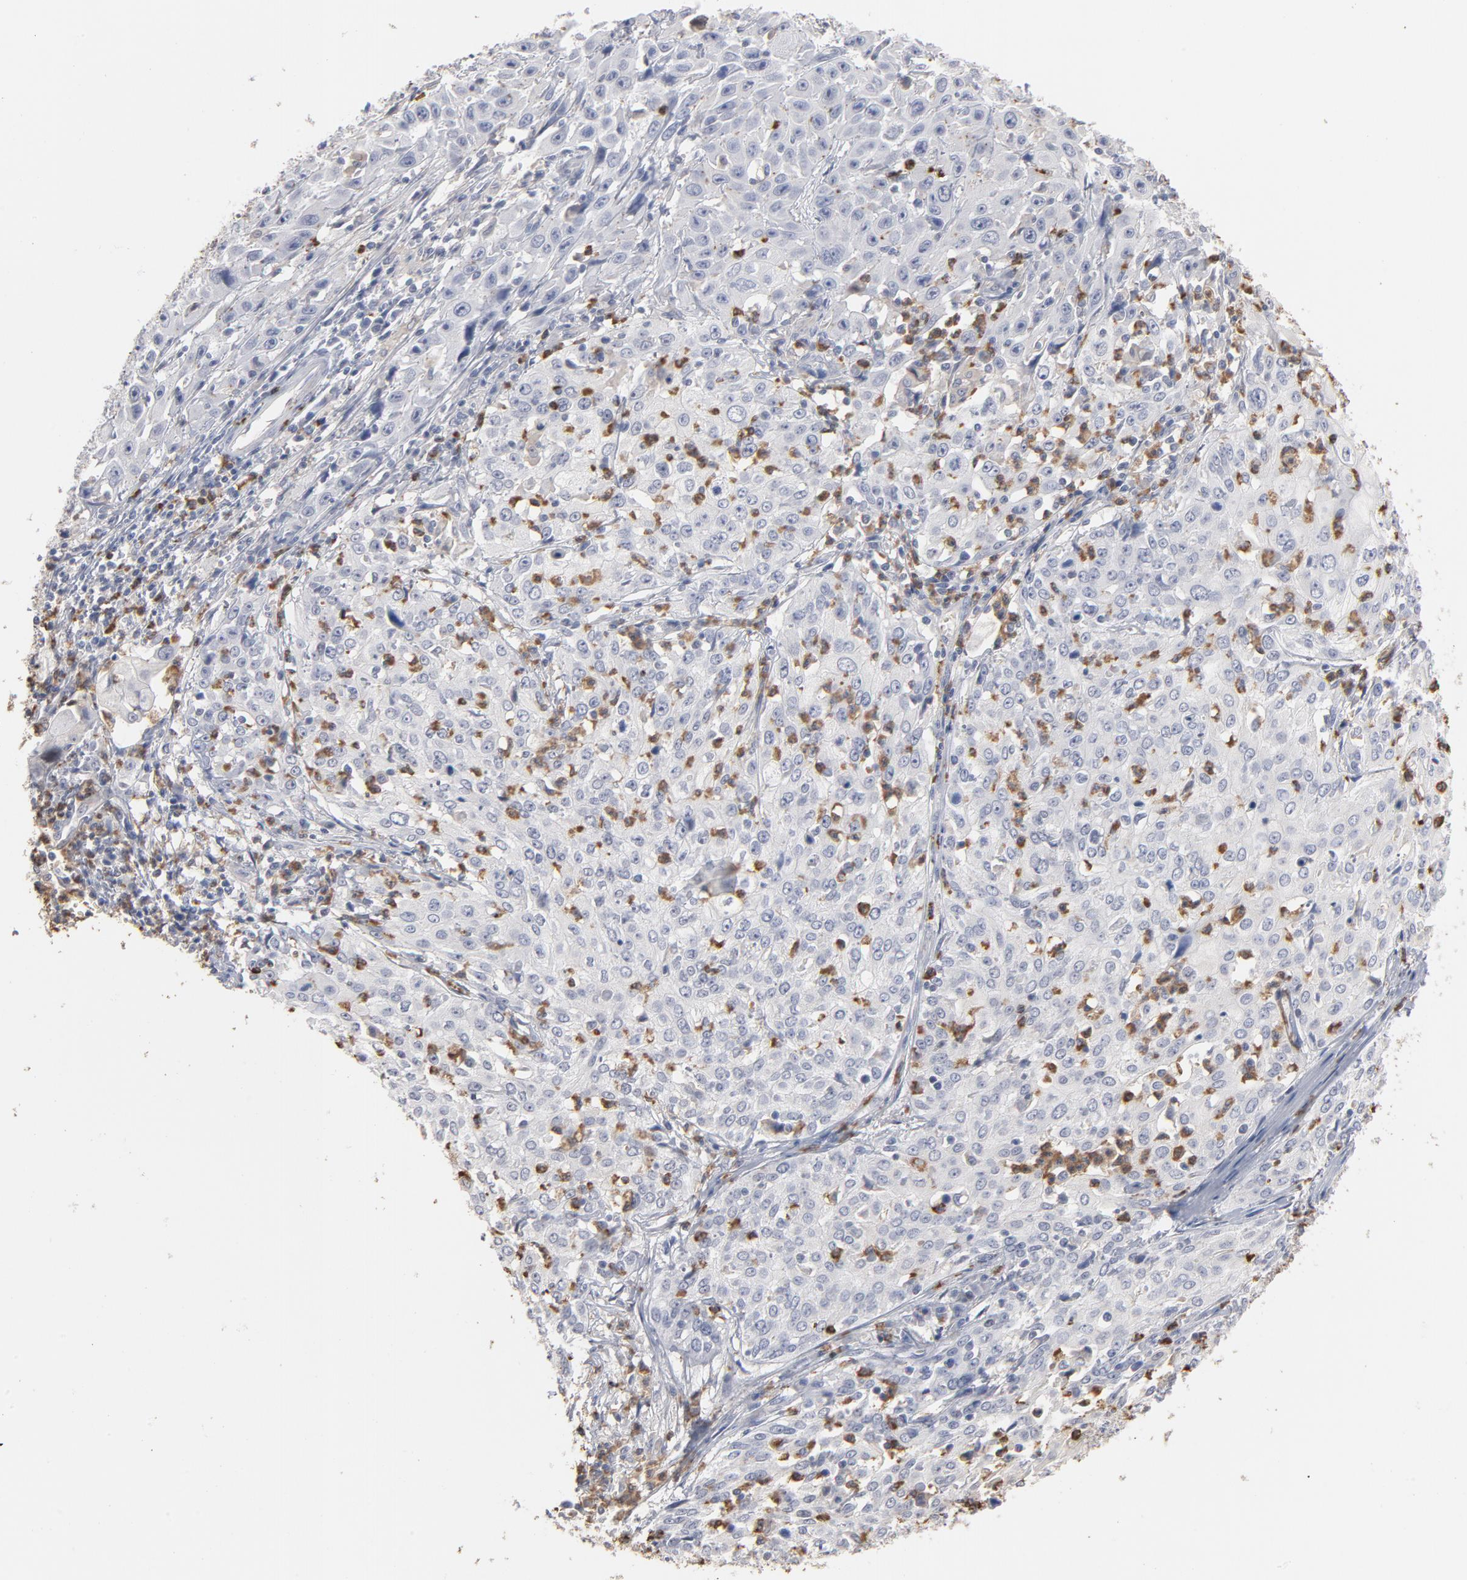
{"staining": {"intensity": "negative", "quantity": "none", "location": "none"}, "tissue": "cervical cancer", "cell_type": "Tumor cells", "image_type": "cancer", "snomed": [{"axis": "morphology", "description": "Squamous cell carcinoma, NOS"}, {"axis": "topography", "description": "Cervix"}], "caption": "A photomicrograph of human cervical cancer (squamous cell carcinoma) is negative for staining in tumor cells.", "gene": "PNMA1", "patient": {"sex": "female", "age": 39}}